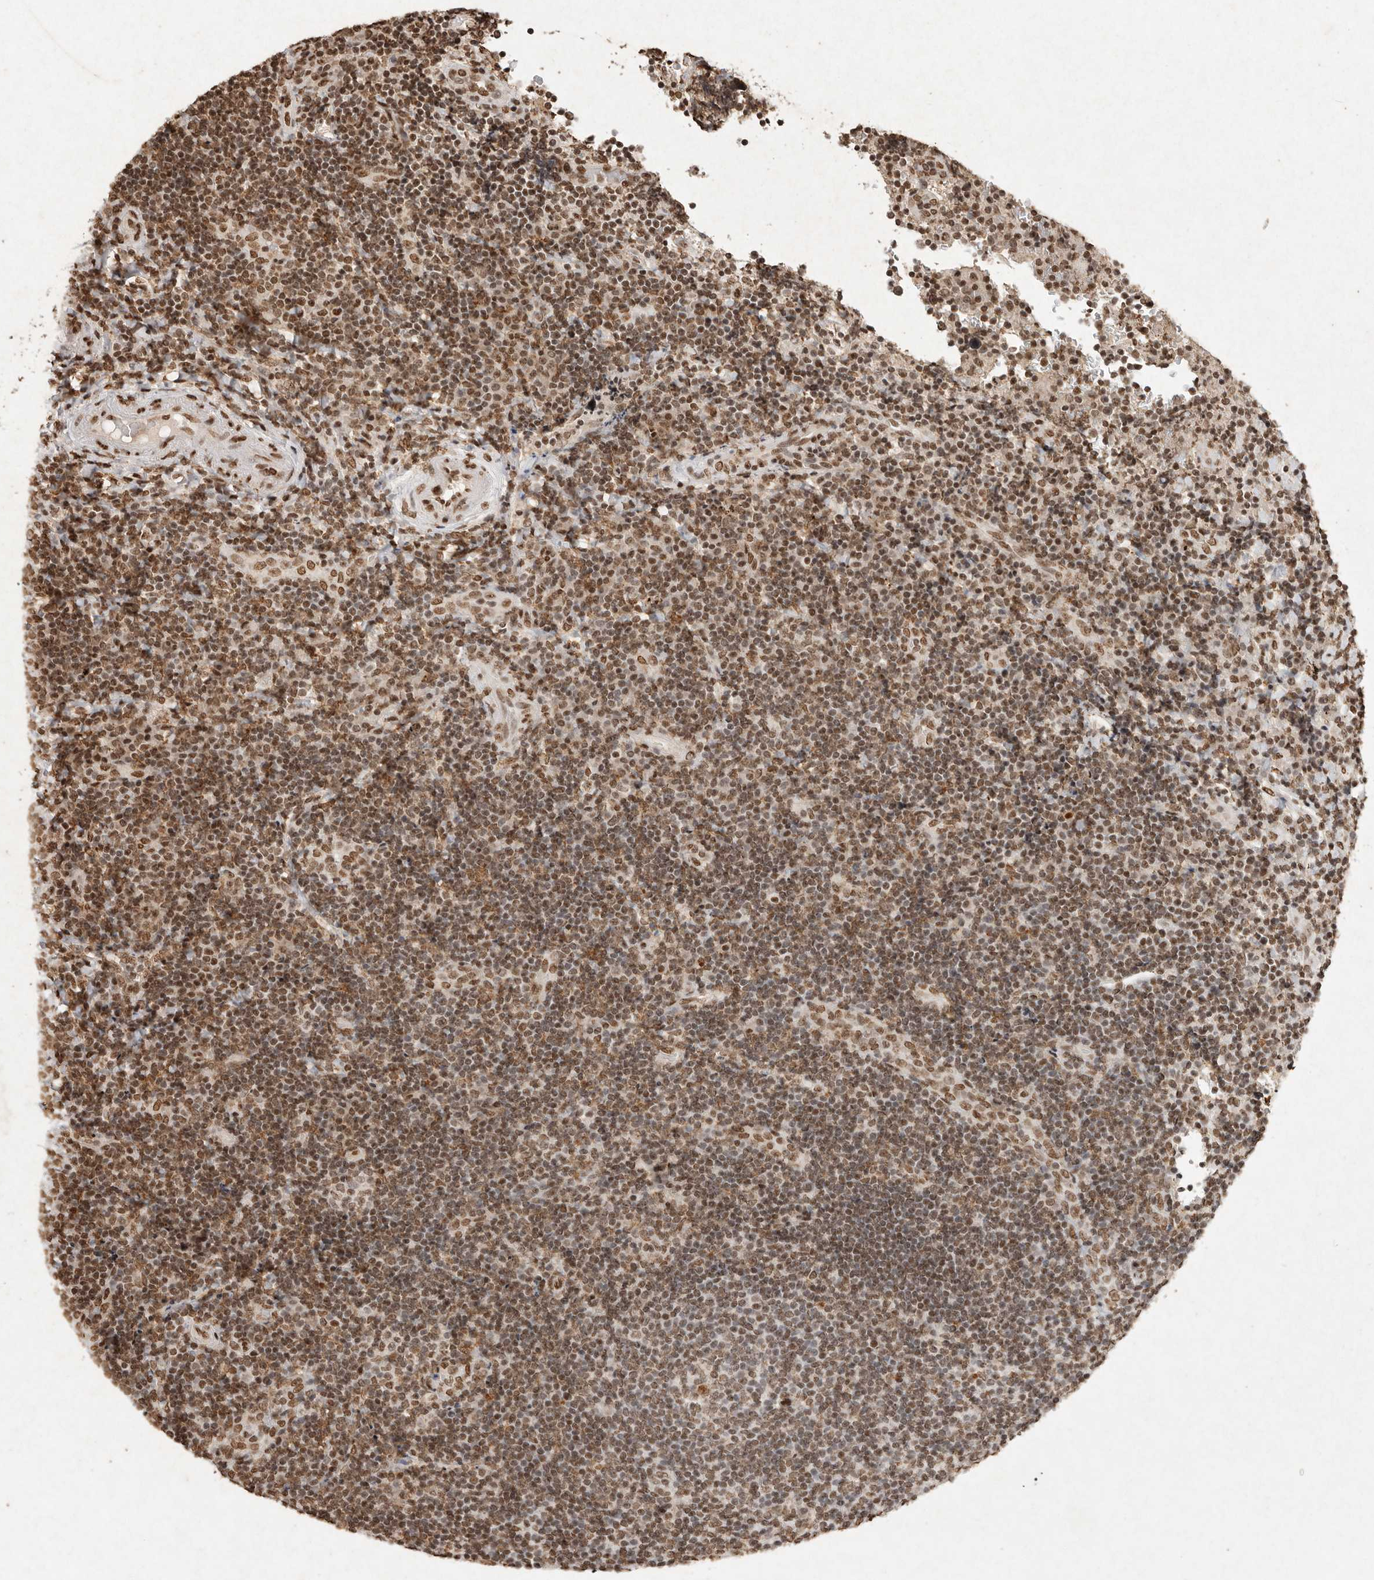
{"staining": {"intensity": "moderate", "quantity": ">75%", "location": "nuclear"}, "tissue": "lymphoma", "cell_type": "Tumor cells", "image_type": "cancer", "snomed": [{"axis": "morphology", "description": "Malignant lymphoma, non-Hodgkin's type, High grade"}, {"axis": "topography", "description": "Tonsil"}], "caption": "Moderate nuclear positivity for a protein is present in approximately >75% of tumor cells of malignant lymphoma, non-Hodgkin's type (high-grade) using IHC.", "gene": "NKX3-2", "patient": {"sex": "female", "age": 36}}